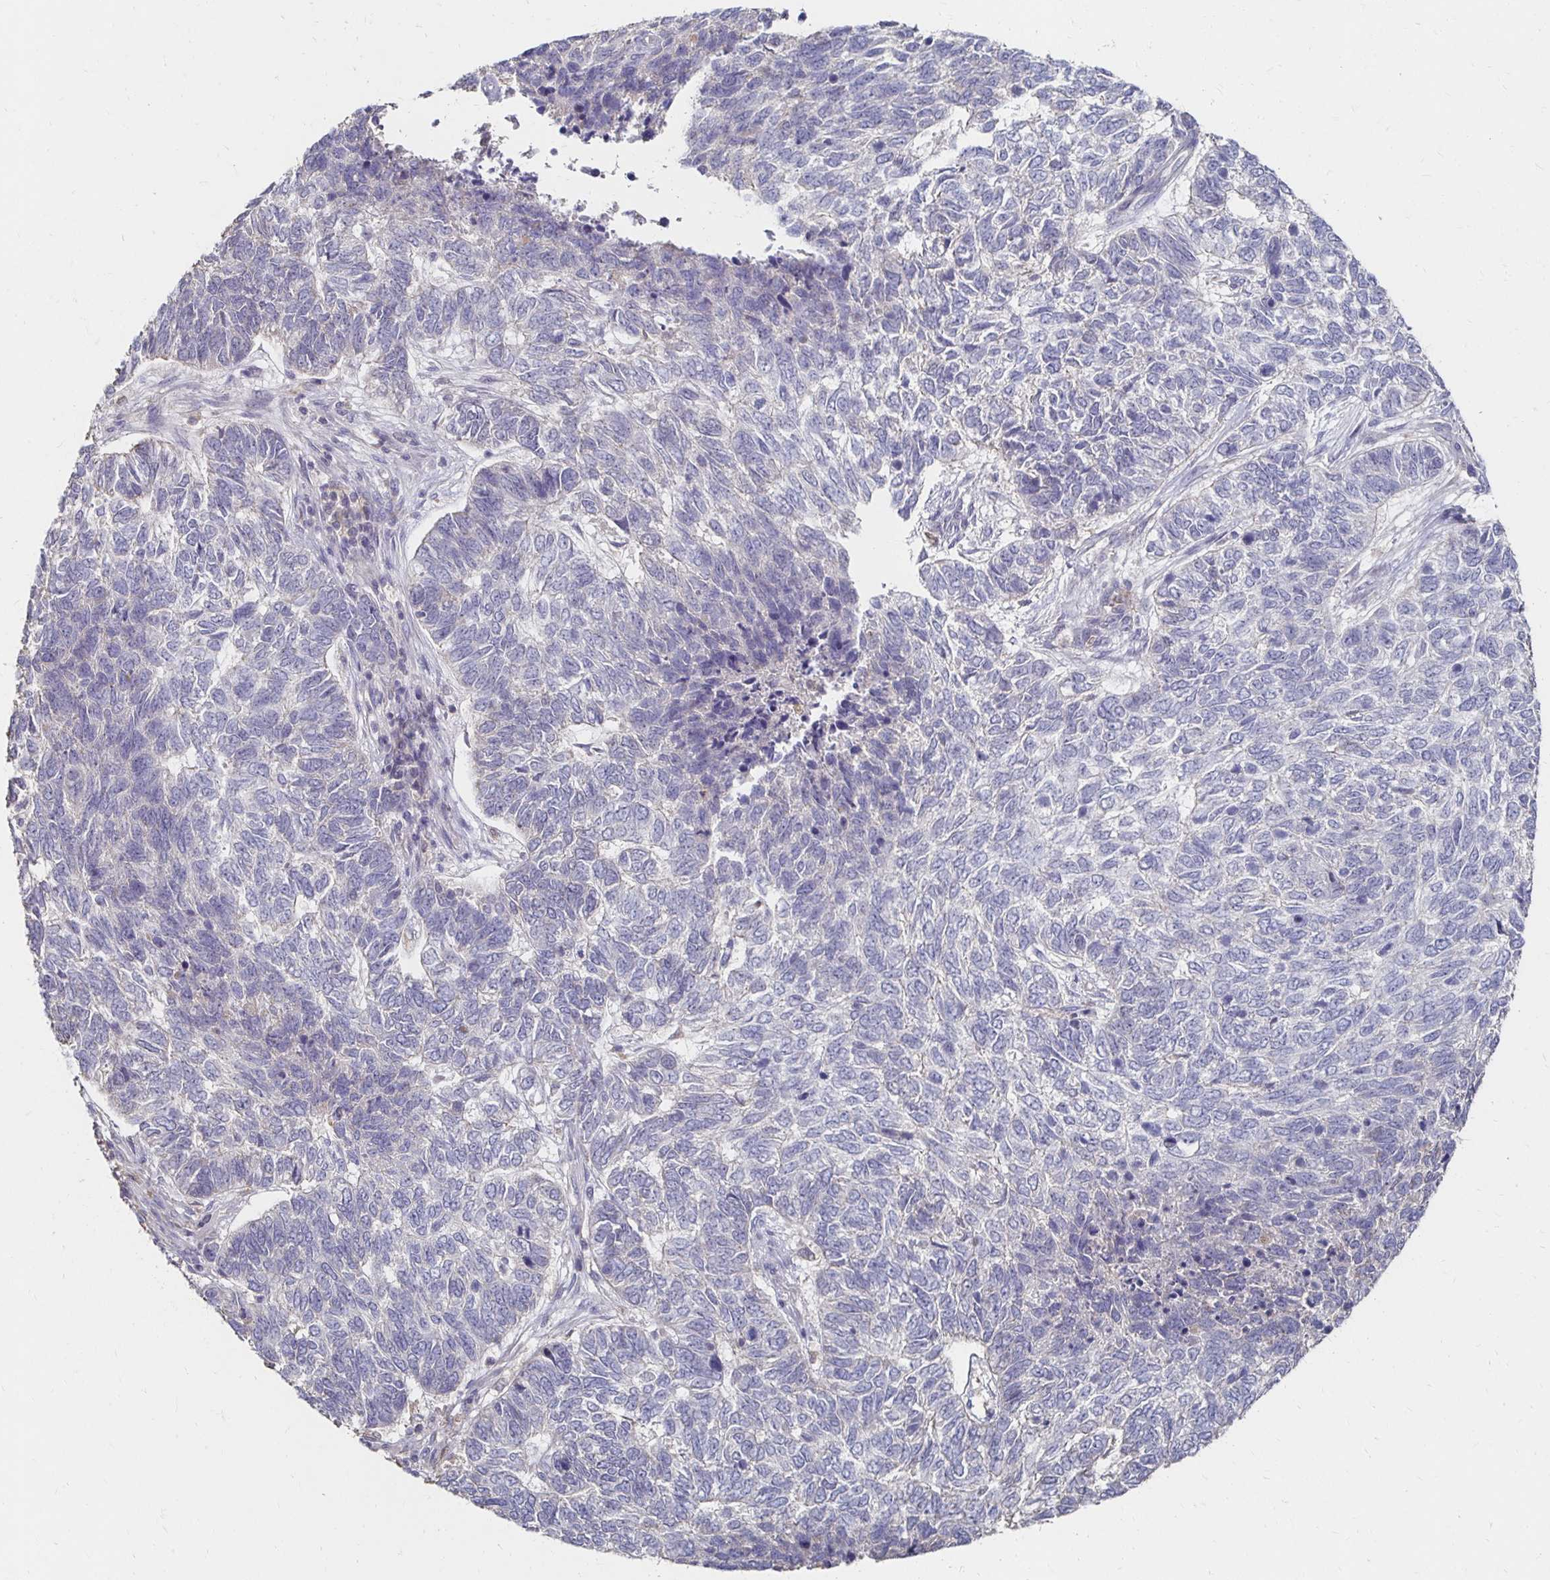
{"staining": {"intensity": "negative", "quantity": "none", "location": "none"}, "tissue": "skin cancer", "cell_type": "Tumor cells", "image_type": "cancer", "snomed": [{"axis": "morphology", "description": "Basal cell carcinoma"}, {"axis": "topography", "description": "Skin"}], "caption": "High magnification brightfield microscopy of skin basal cell carcinoma stained with DAB (brown) and counterstained with hematoxylin (blue): tumor cells show no significant expression.", "gene": "ZNF727", "patient": {"sex": "female", "age": 65}}